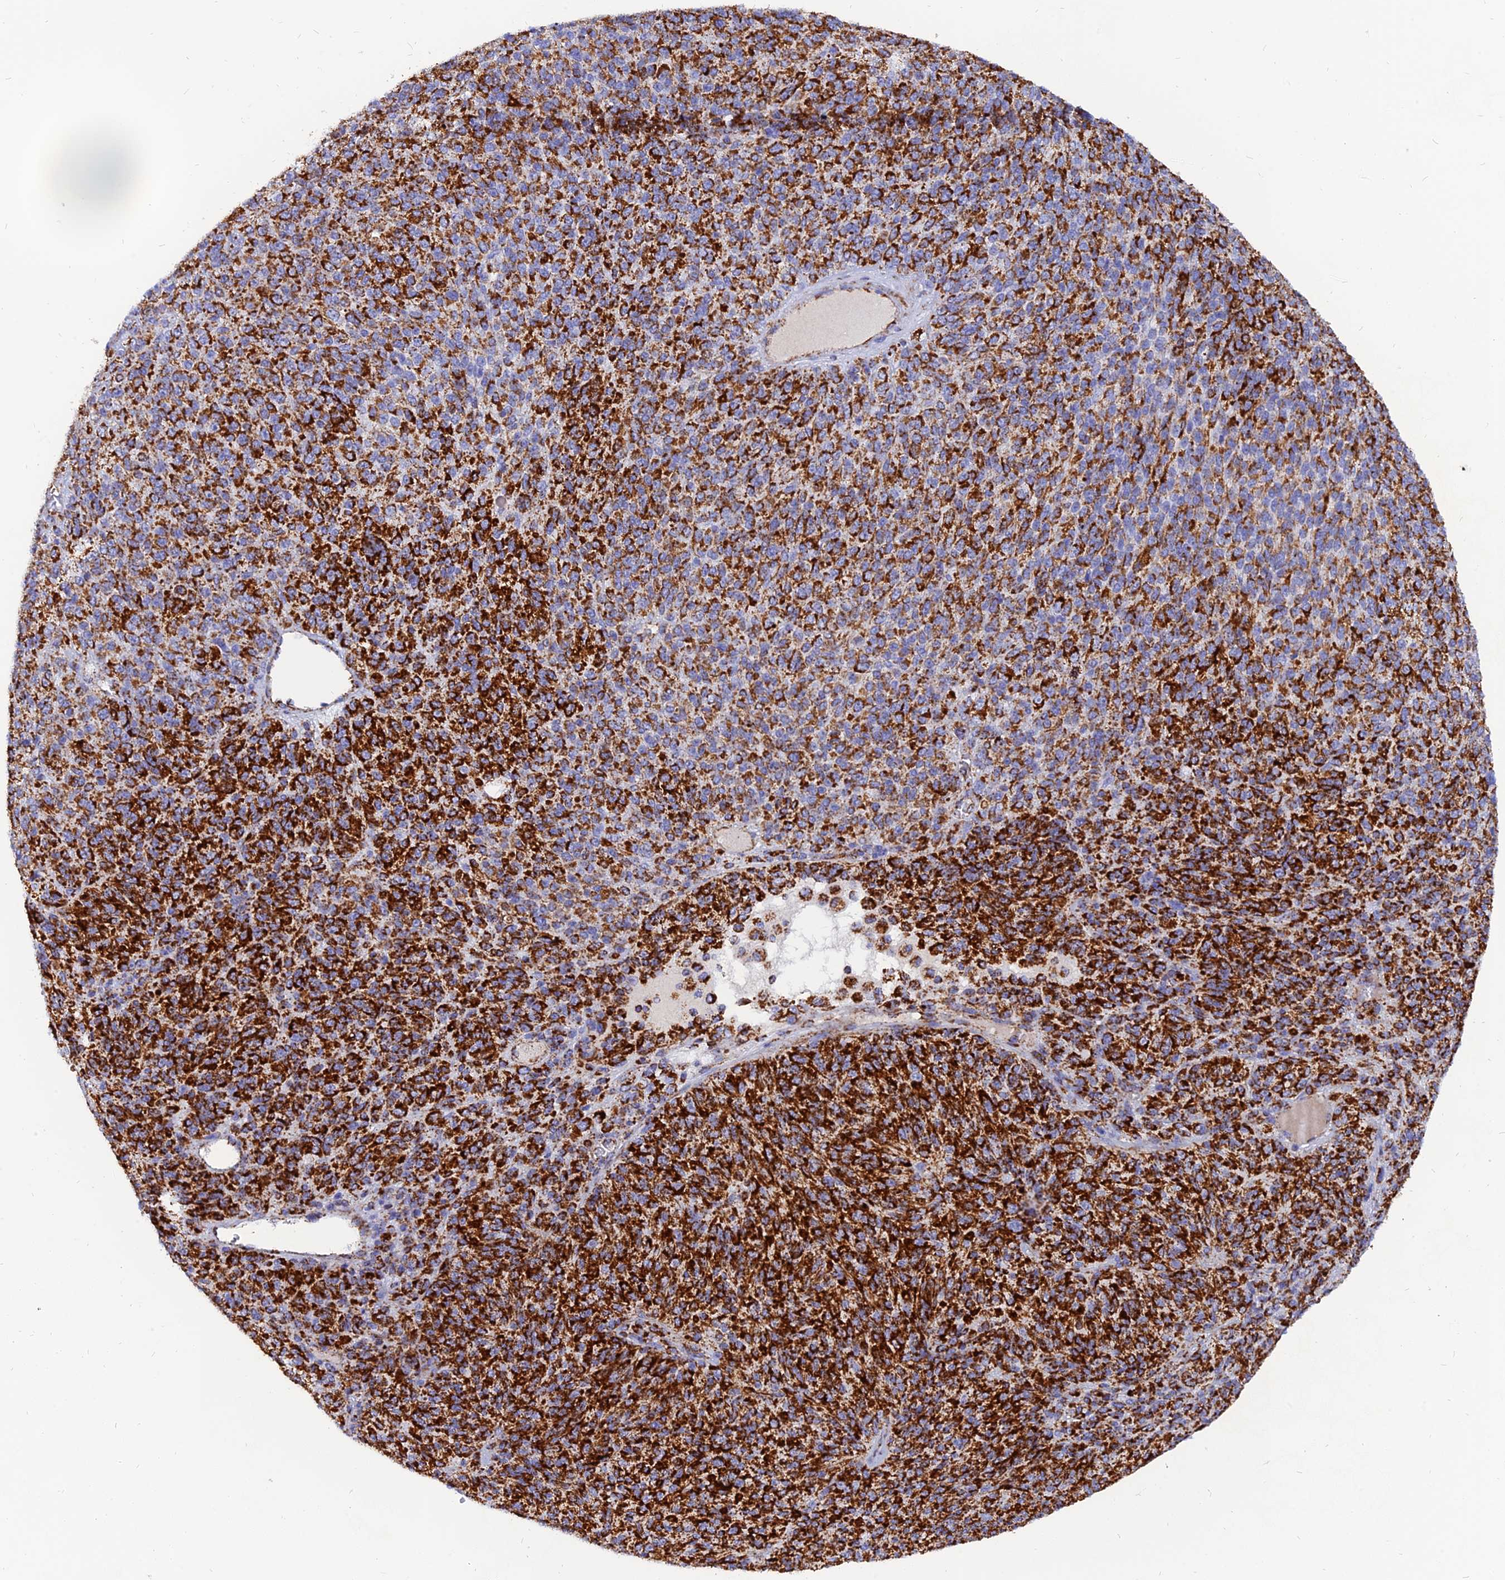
{"staining": {"intensity": "strong", "quantity": ">75%", "location": "cytoplasmic/membranous"}, "tissue": "melanoma", "cell_type": "Tumor cells", "image_type": "cancer", "snomed": [{"axis": "morphology", "description": "Malignant melanoma, Metastatic site"}, {"axis": "topography", "description": "Brain"}], "caption": "Brown immunohistochemical staining in melanoma reveals strong cytoplasmic/membranous expression in approximately >75% of tumor cells. (Stains: DAB (3,3'-diaminobenzidine) in brown, nuclei in blue, Microscopy: brightfield microscopy at high magnification).", "gene": "NDUFB6", "patient": {"sex": "female", "age": 56}}